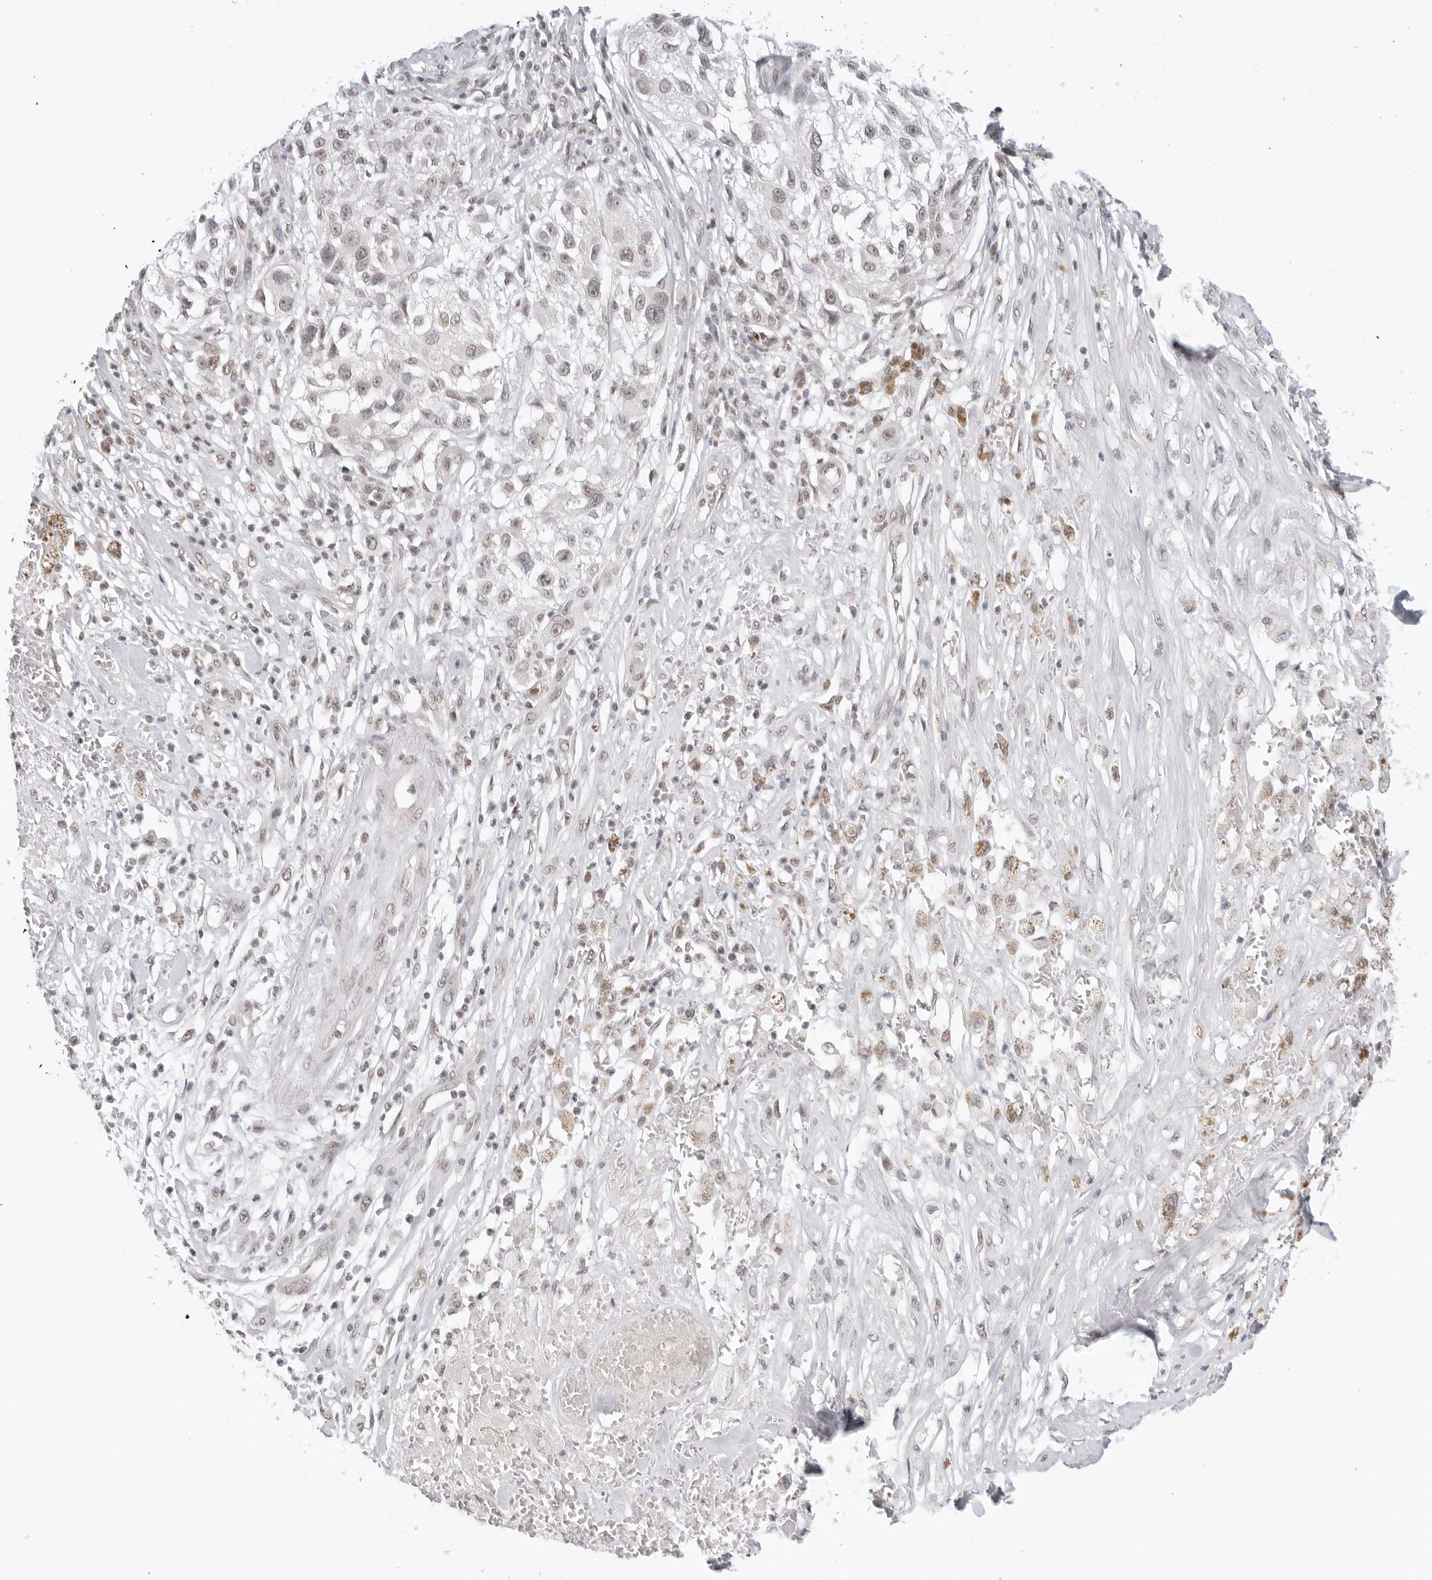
{"staining": {"intensity": "weak", "quantity": "<25%", "location": "nuclear"}, "tissue": "melanoma", "cell_type": "Tumor cells", "image_type": "cancer", "snomed": [{"axis": "morphology", "description": "Necrosis, NOS"}, {"axis": "morphology", "description": "Malignant melanoma, NOS"}, {"axis": "topography", "description": "Skin"}], "caption": "This micrograph is of melanoma stained with immunohistochemistry (IHC) to label a protein in brown with the nuclei are counter-stained blue. There is no expression in tumor cells.", "gene": "TCIM", "patient": {"sex": "female", "age": 87}}